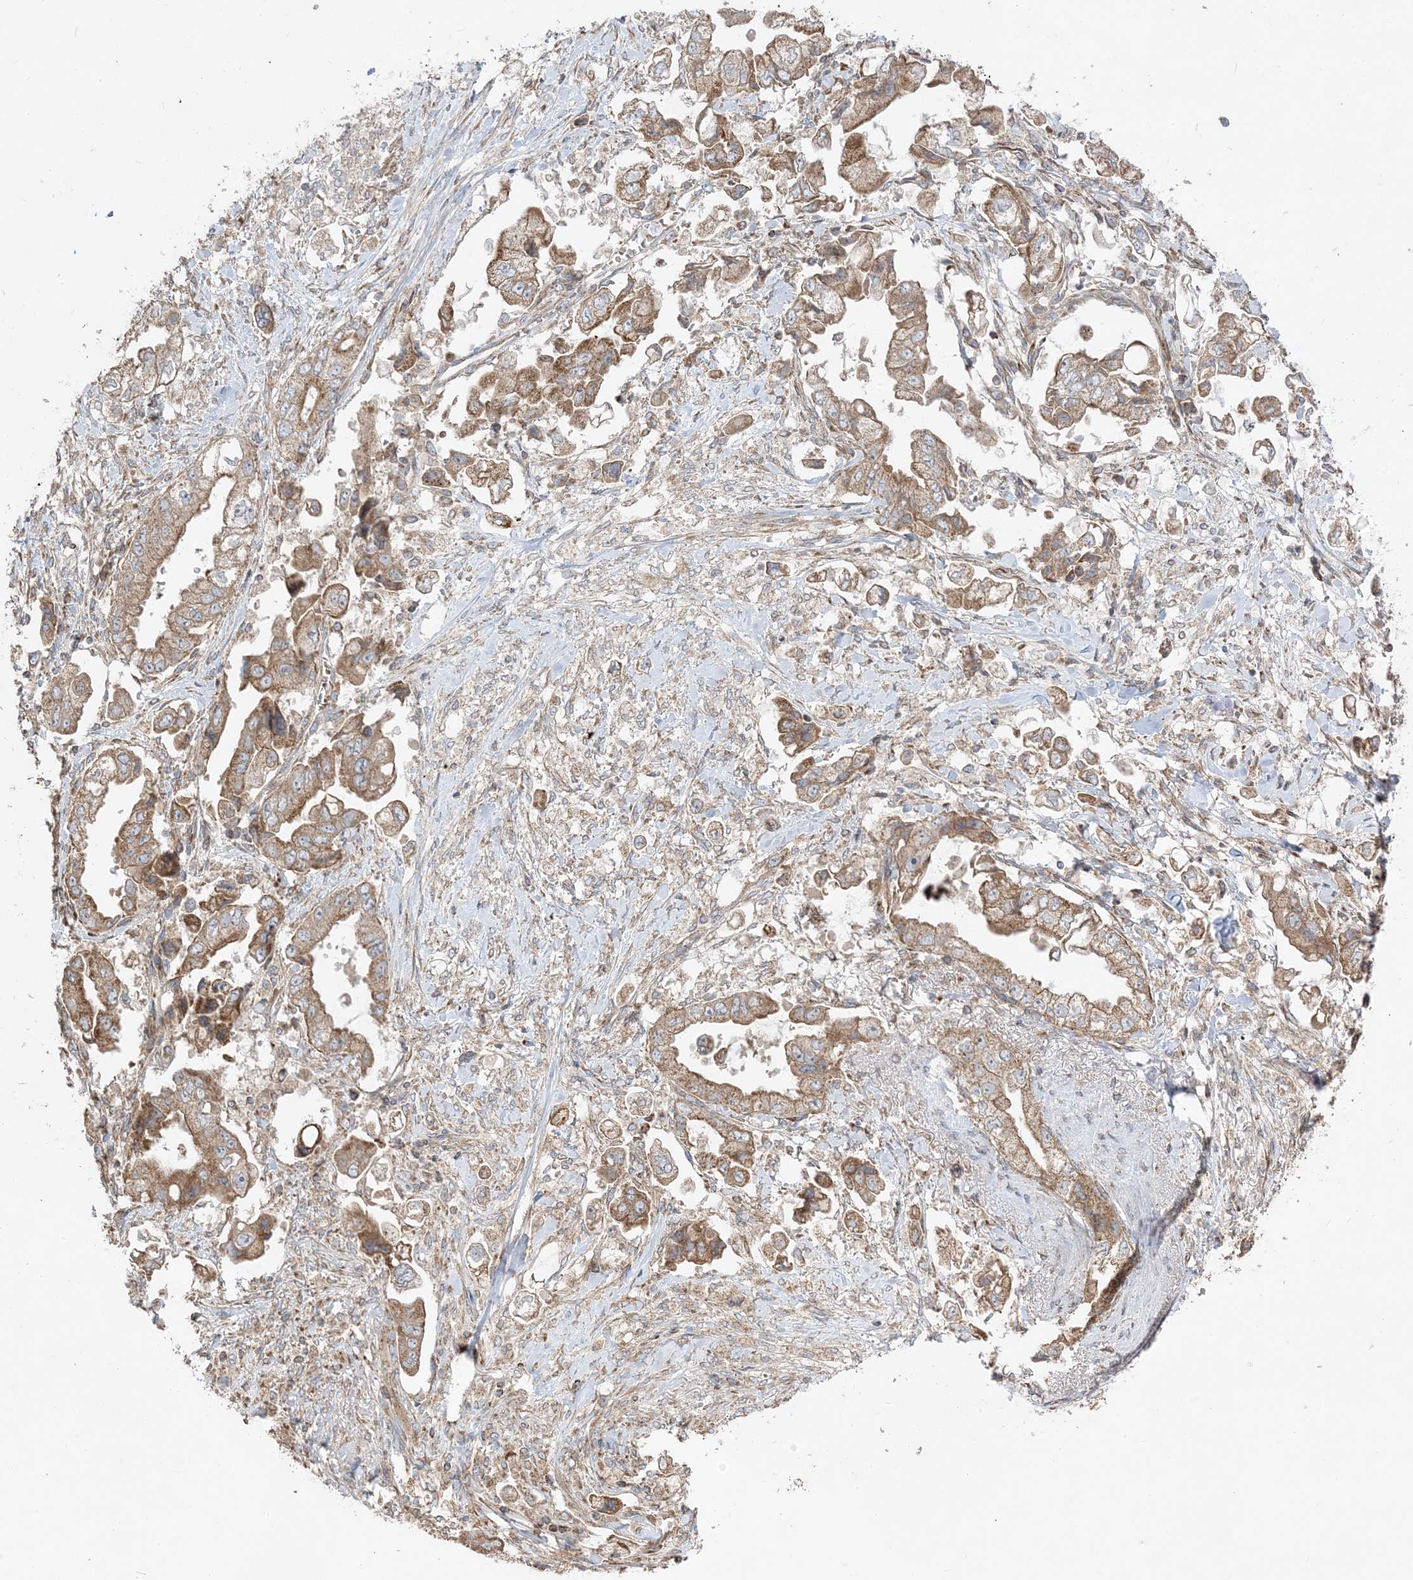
{"staining": {"intensity": "moderate", "quantity": ">75%", "location": "cytoplasmic/membranous"}, "tissue": "stomach cancer", "cell_type": "Tumor cells", "image_type": "cancer", "snomed": [{"axis": "morphology", "description": "Adenocarcinoma, NOS"}, {"axis": "topography", "description": "Stomach"}], "caption": "The photomicrograph shows immunohistochemical staining of stomach adenocarcinoma. There is moderate cytoplasmic/membranous positivity is present in about >75% of tumor cells. The staining is performed using DAB brown chromogen to label protein expression. The nuclei are counter-stained blue using hematoxylin.", "gene": "AARS2", "patient": {"sex": "male", "age": 62}}